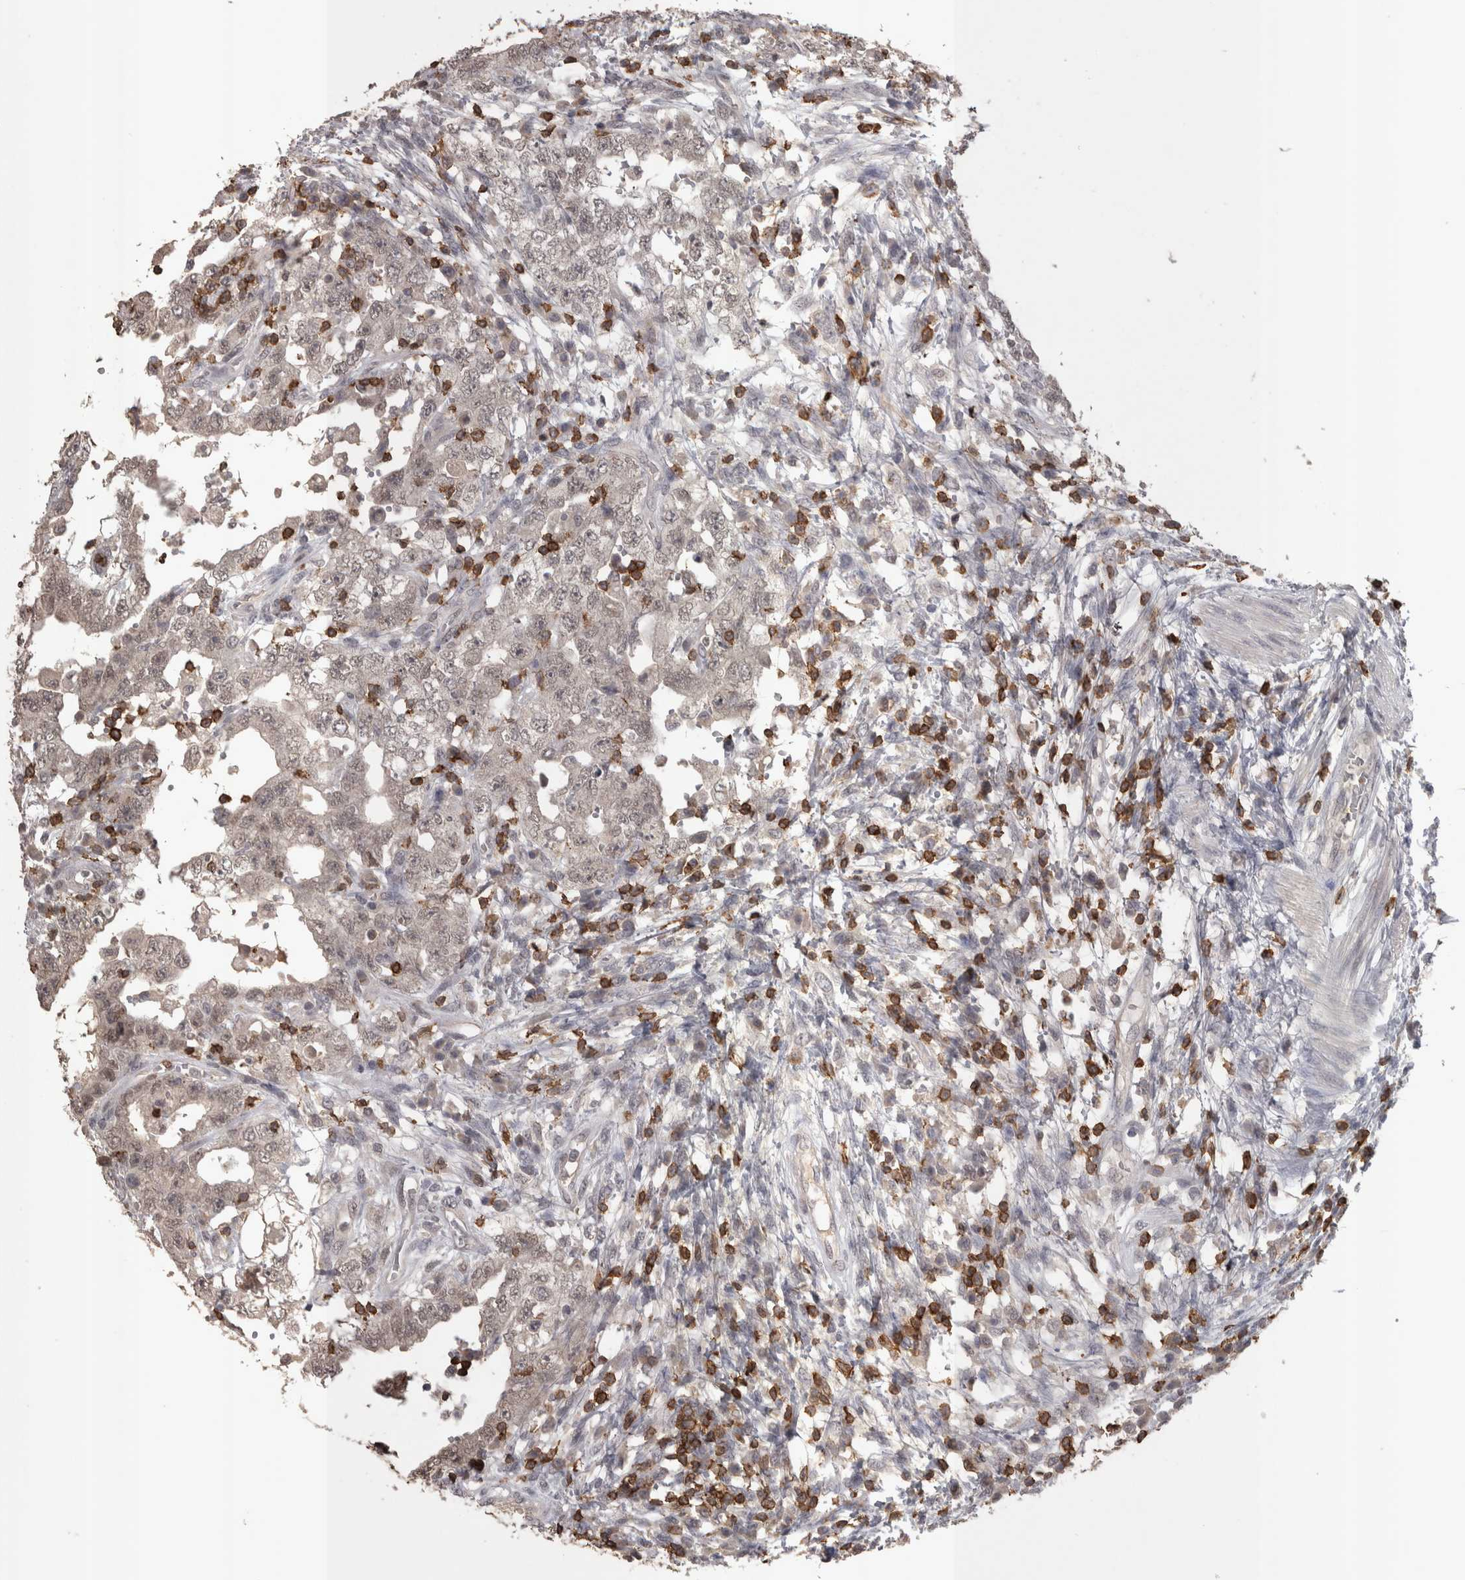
{"staining": {"intensity": "weak", "quantity": ">75%", "location": "nuclear"}, "tissue": "testis cancer", "cell_type": "Tumor cells", "image_type": "cancer", "snomed": [{"axis": "morphology", "description": "Carcinoma, Embryonal, NOS"}, {"axis": "topography", "description": "Testis"}], "caption": "There is low levels of weak nuclear staining in tumor cells of testis cancer, as demonstrated by immunohistochemical staining (brown color).", "gene": "SKAP1", "patient": {"sex": "male", "age": 26}}